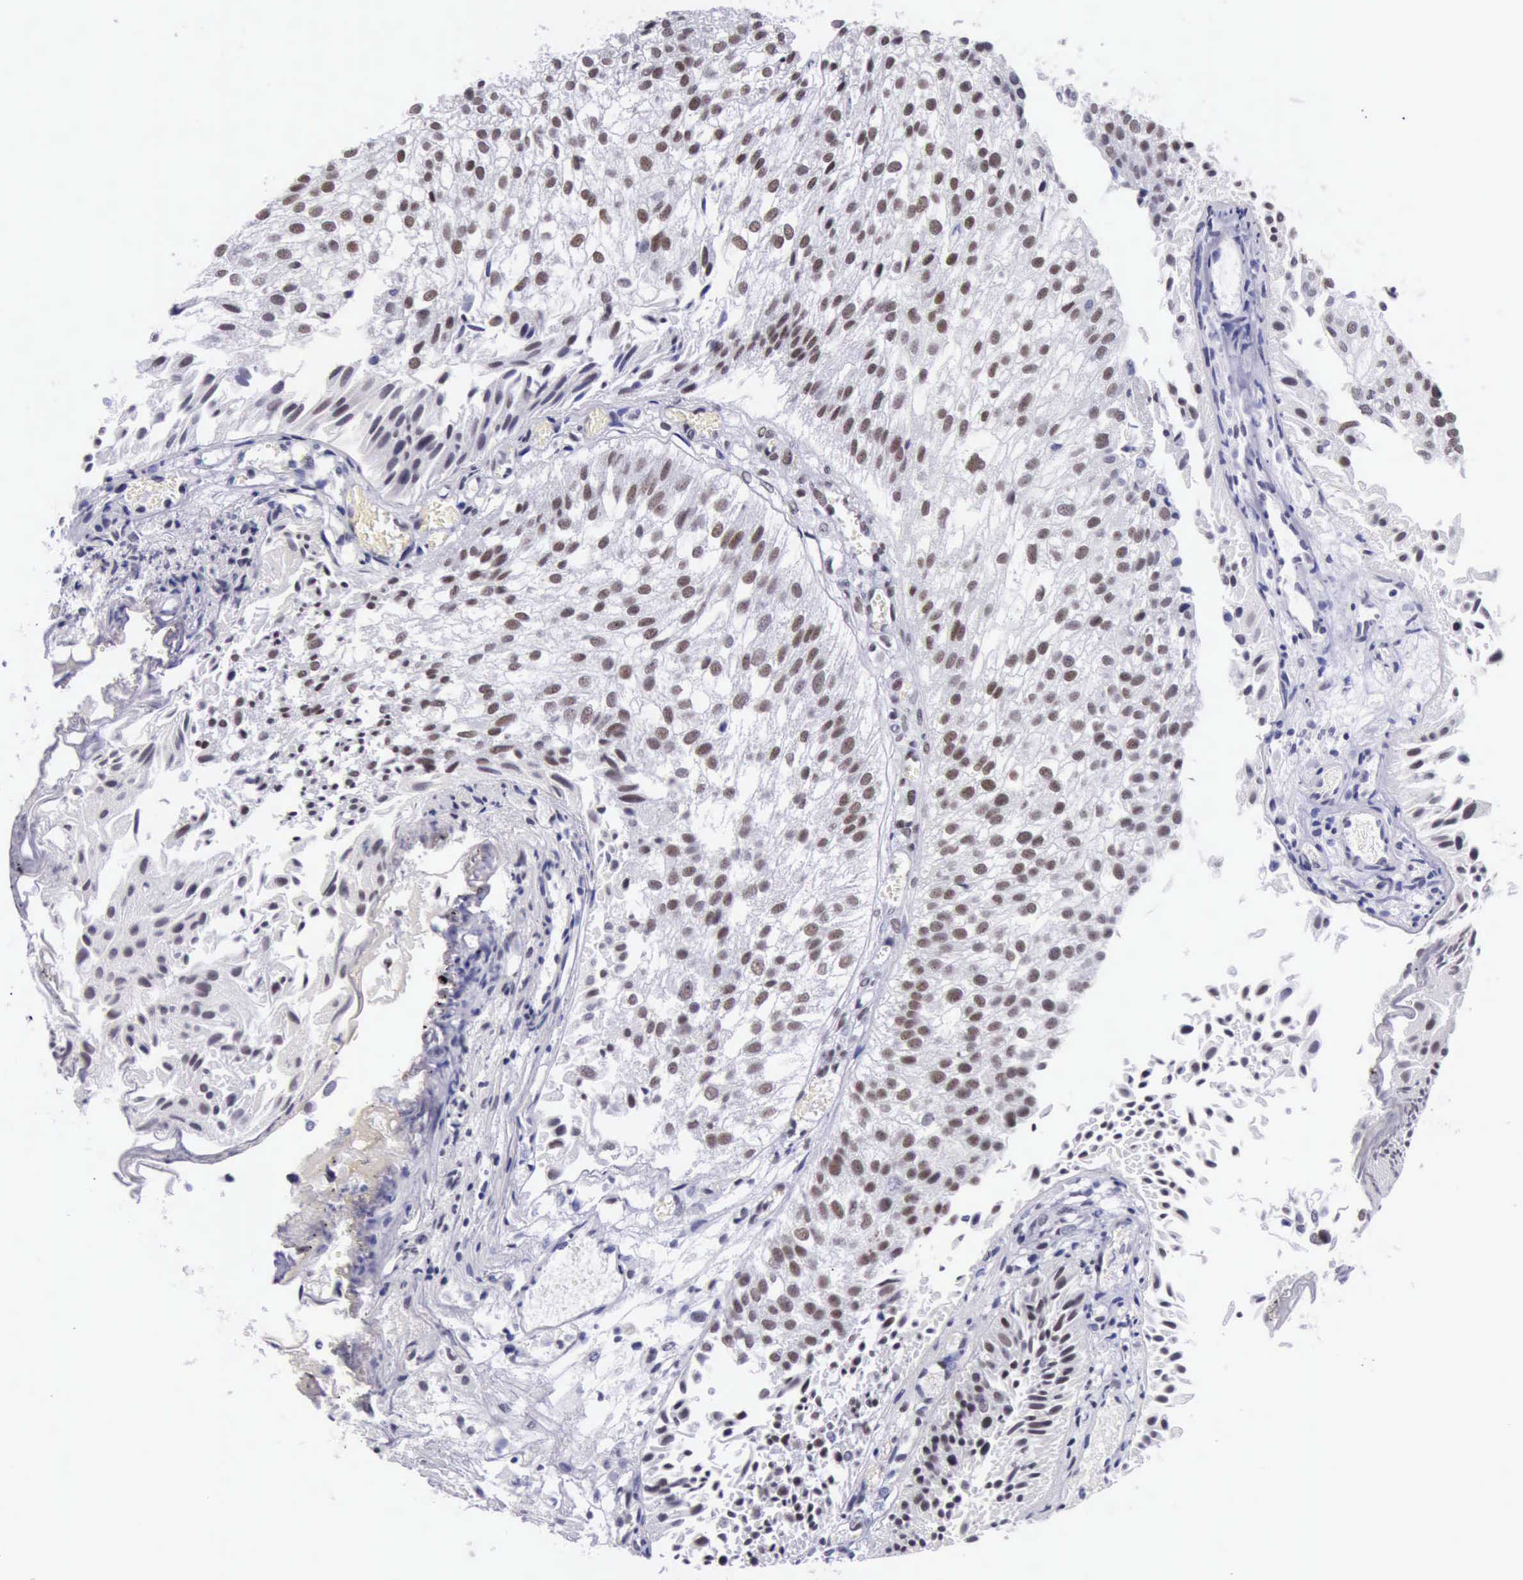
{"staining": {"intensity": "weak", "quantity": "25%-75%", "location": "nuclear"}, "tissue": "urothelial cancer", "cell_type": "Tumor cells", "image_type": "cancer", "snomed": [{"axis": "morphology", "description": "Urothelial carcinoma, Low grade"}, {"axis": "topography", "description": "Urinary bladder"}], "caption": "Tumor cells exhibit low levels of weak nuclear positivity in about 25%-75% of cells in urothelial cancer. The staining was performed using DAB, with brown indicating positive protein expression. Nuclei are stained blue with hematoxylin.", "gene": "EP300", "patient": {"sex": "female", "age": 89}}